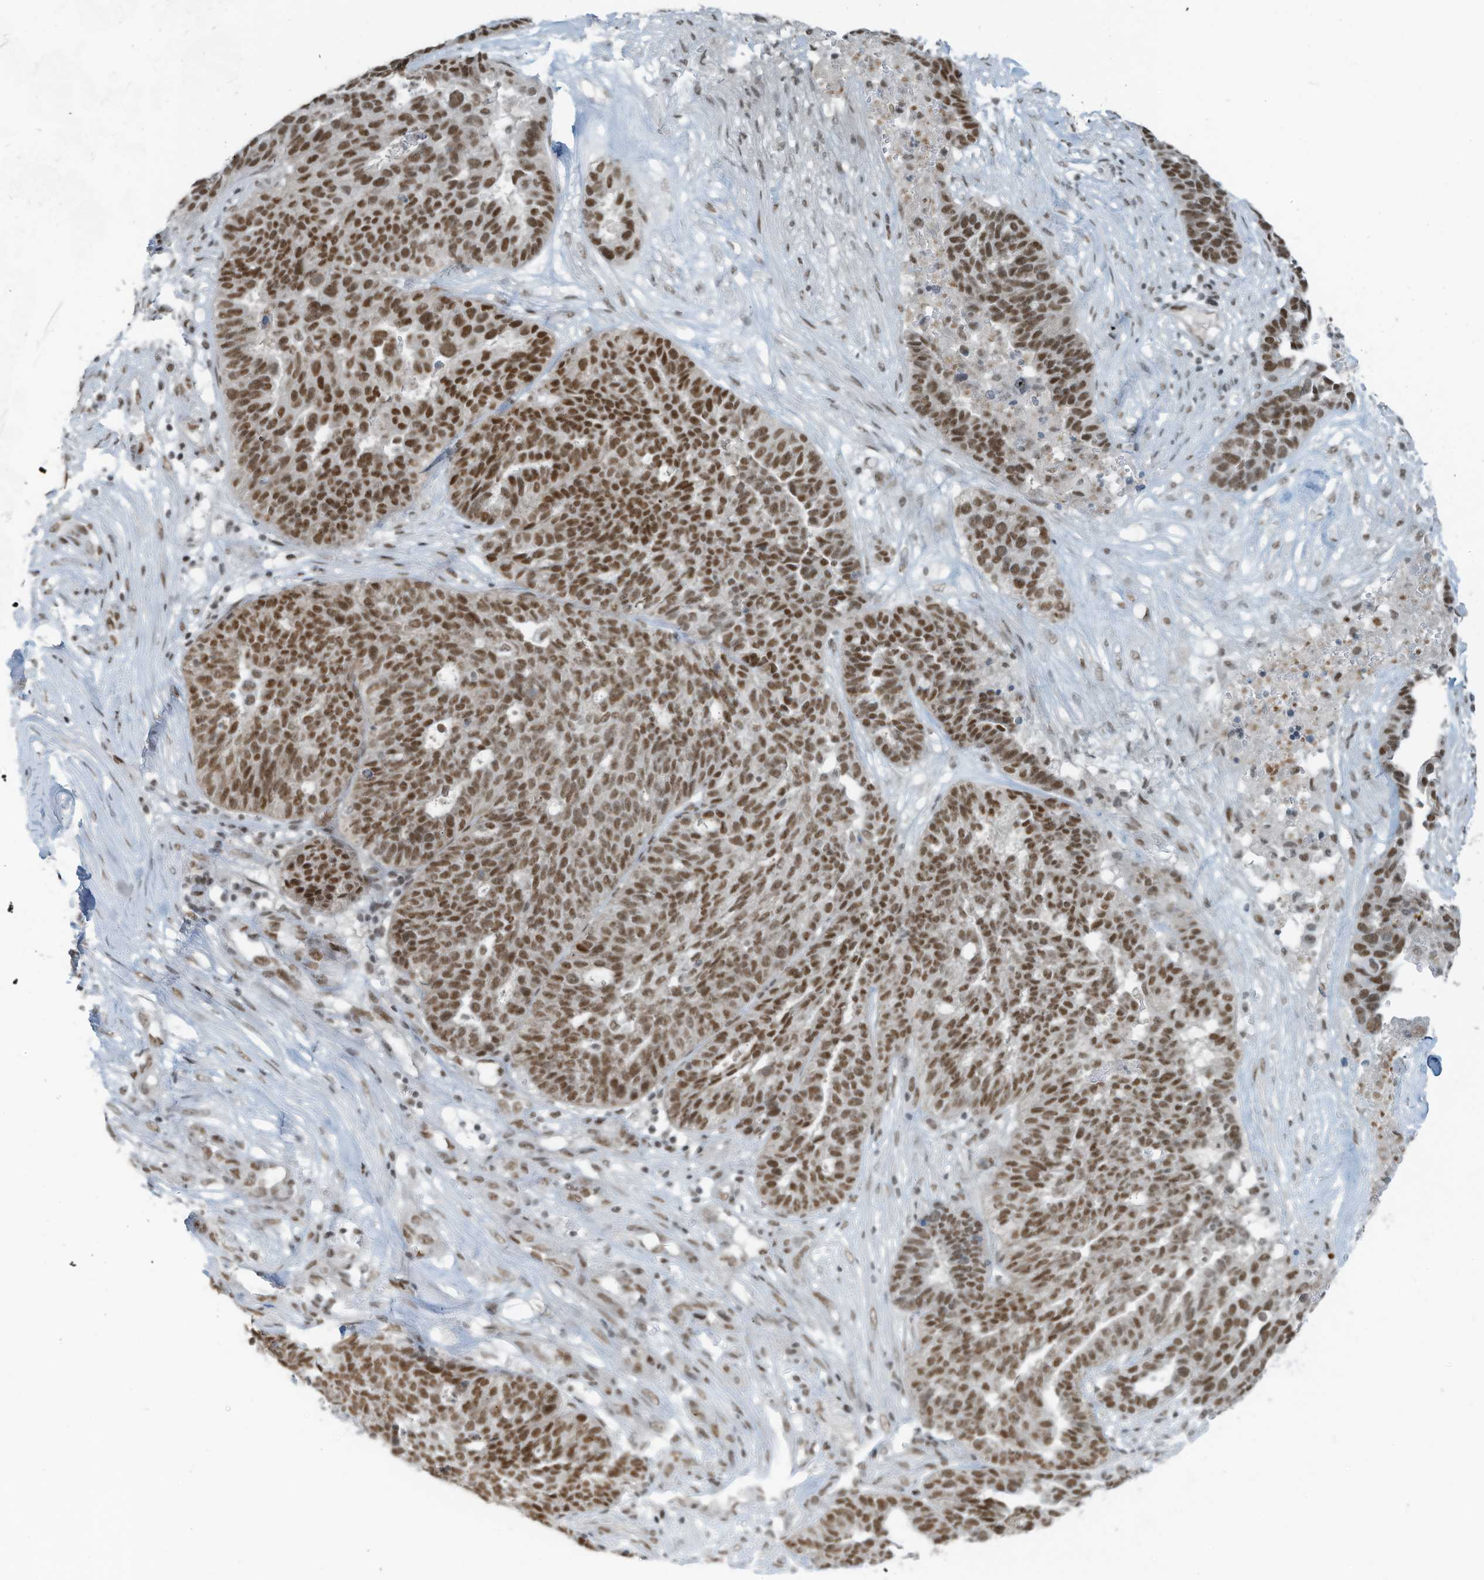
{"staining": {"intensity": "moderate", "quantity": ">75%", "location": "nuclear"}, "tissue": "ovarian cancer", "cell_type": "Tumor cells", "image_type": "cancer", "snomed": [{"axis": "morphology", "description": "Cystadenocarcinoma, serous, NOS"}, {"axis": "topography", "description": "Ovary"}], "caption": "A high-resolution micrograph shows immunohistochemistry (IHC) staining of ovarian cancer, which shows moderate nuclear positivity in approximately >75% of tumor cells.", "gene": "WRNIP1", "patient": {"sex": "female", "age": 59}}